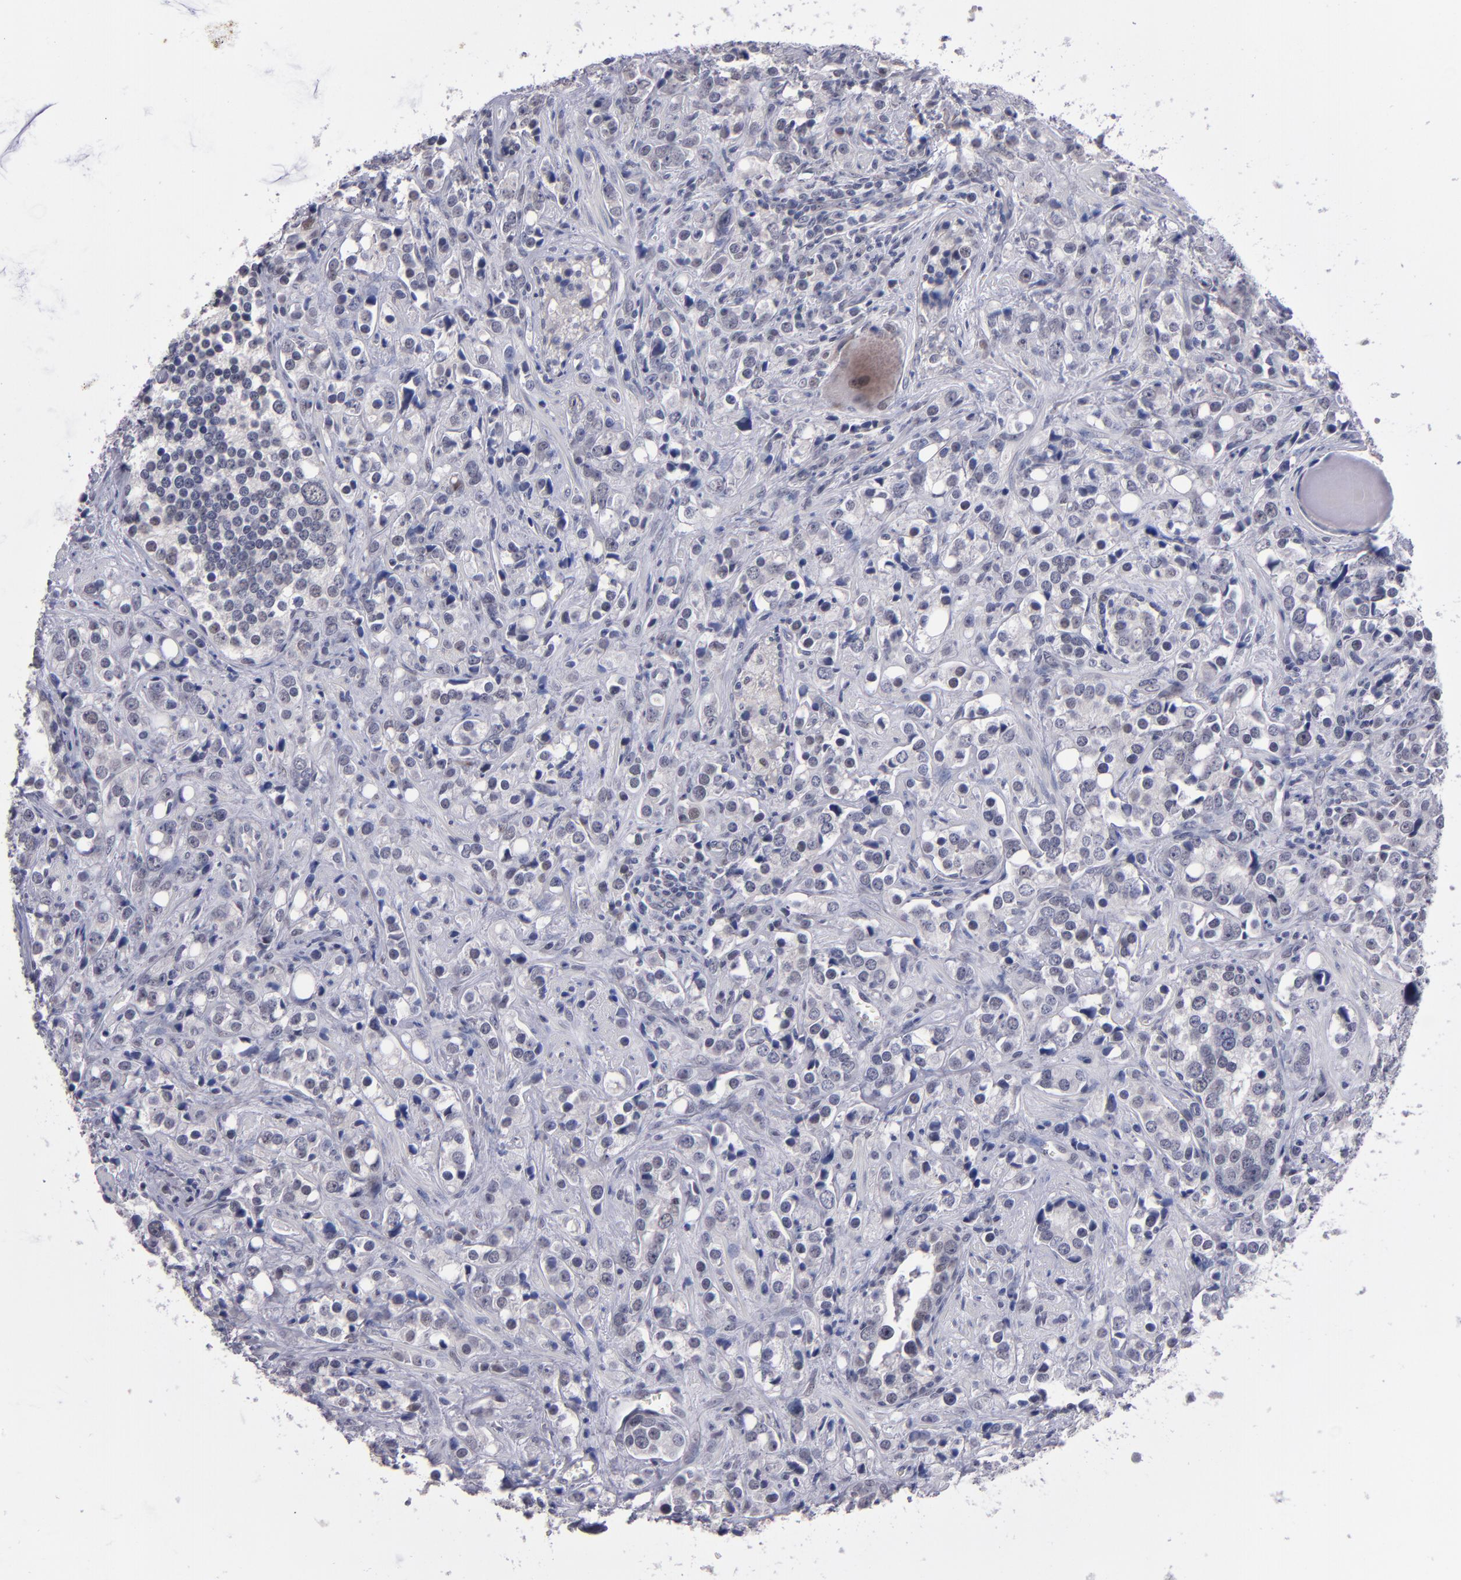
{"staining": {"intensity": "weak", "quantity": "<25%", "location": "cytoplasmic/membranous,nuclear"}, "tissue": "prostate cancer", "cell_type": "Tumor cells", "image_type": "cancer", "snomed": [{"axis": "morphology", "description": "Adenocarcinoma, High grade"}, {"axis": "topography", "description": "Prostate"}], "caption": "The immunohistochemistry photomicrograph has no significant expression in tumor cells of prostate cancer (adenocarcinoma (high-grade)) tissue. (DAB (3,3'-diaminobenzidine) immunohistochemistry (IHC) with hematoxylin counter stain).", "gene": "OTUB2", "patient": {"sex": "male", "age": 71}}